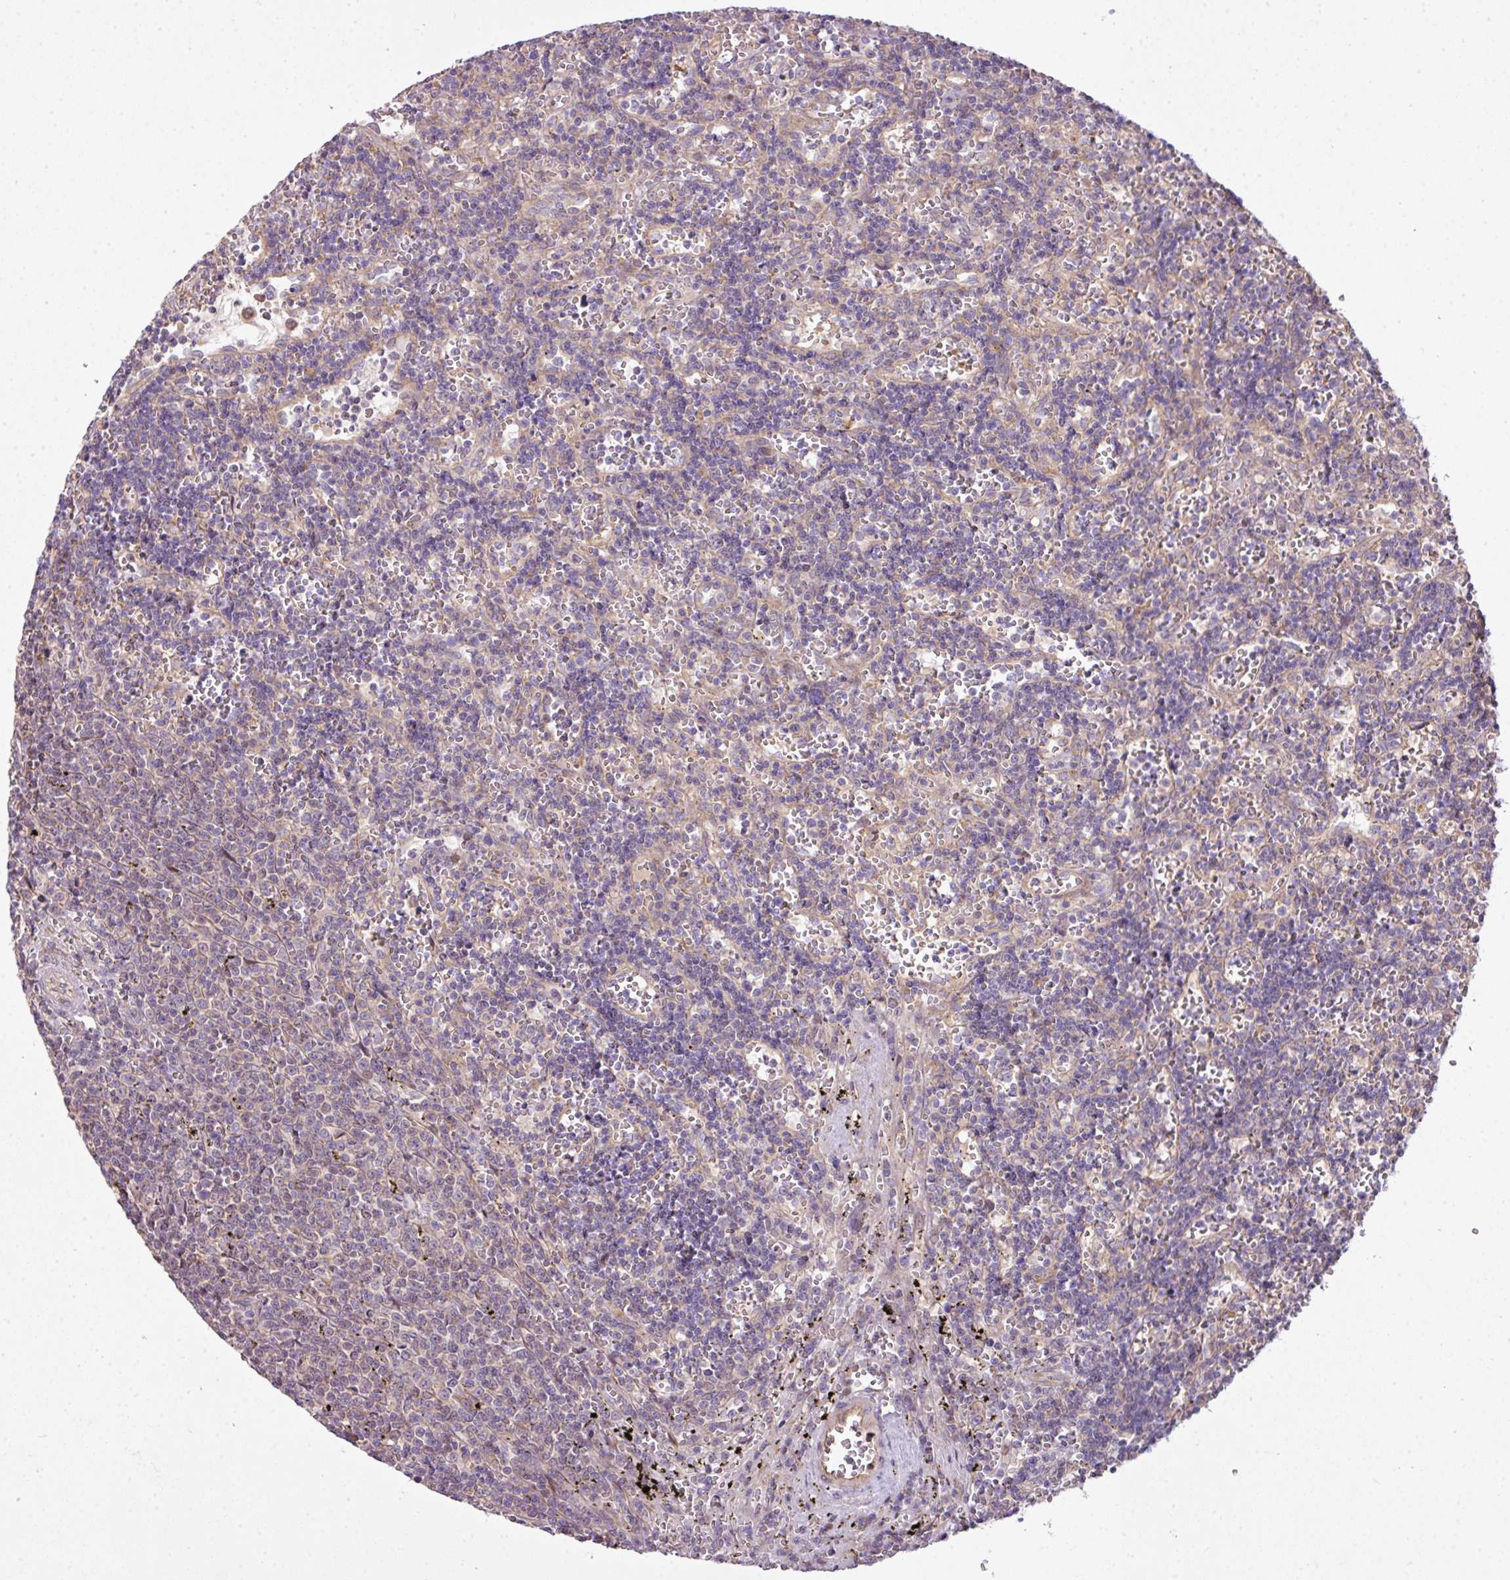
{"staining": {"intensity": "negative", "quantity": "none", "location": "none"}, "tissue": "lymphoma", "cell_type": "Tumor cells", "image_type": "cancer", "snomed": [{"axis": "morphology", "description": "Malignant lymphoma, non-Hodgkin's type, Low grade"}, {"axis": "topography", "description": "Spleen"}], "caption": "There is no significant positivity in tumor cells of lymphoma.", "gene": "COX18", "patient": {"sex": "male", "age": 60}}